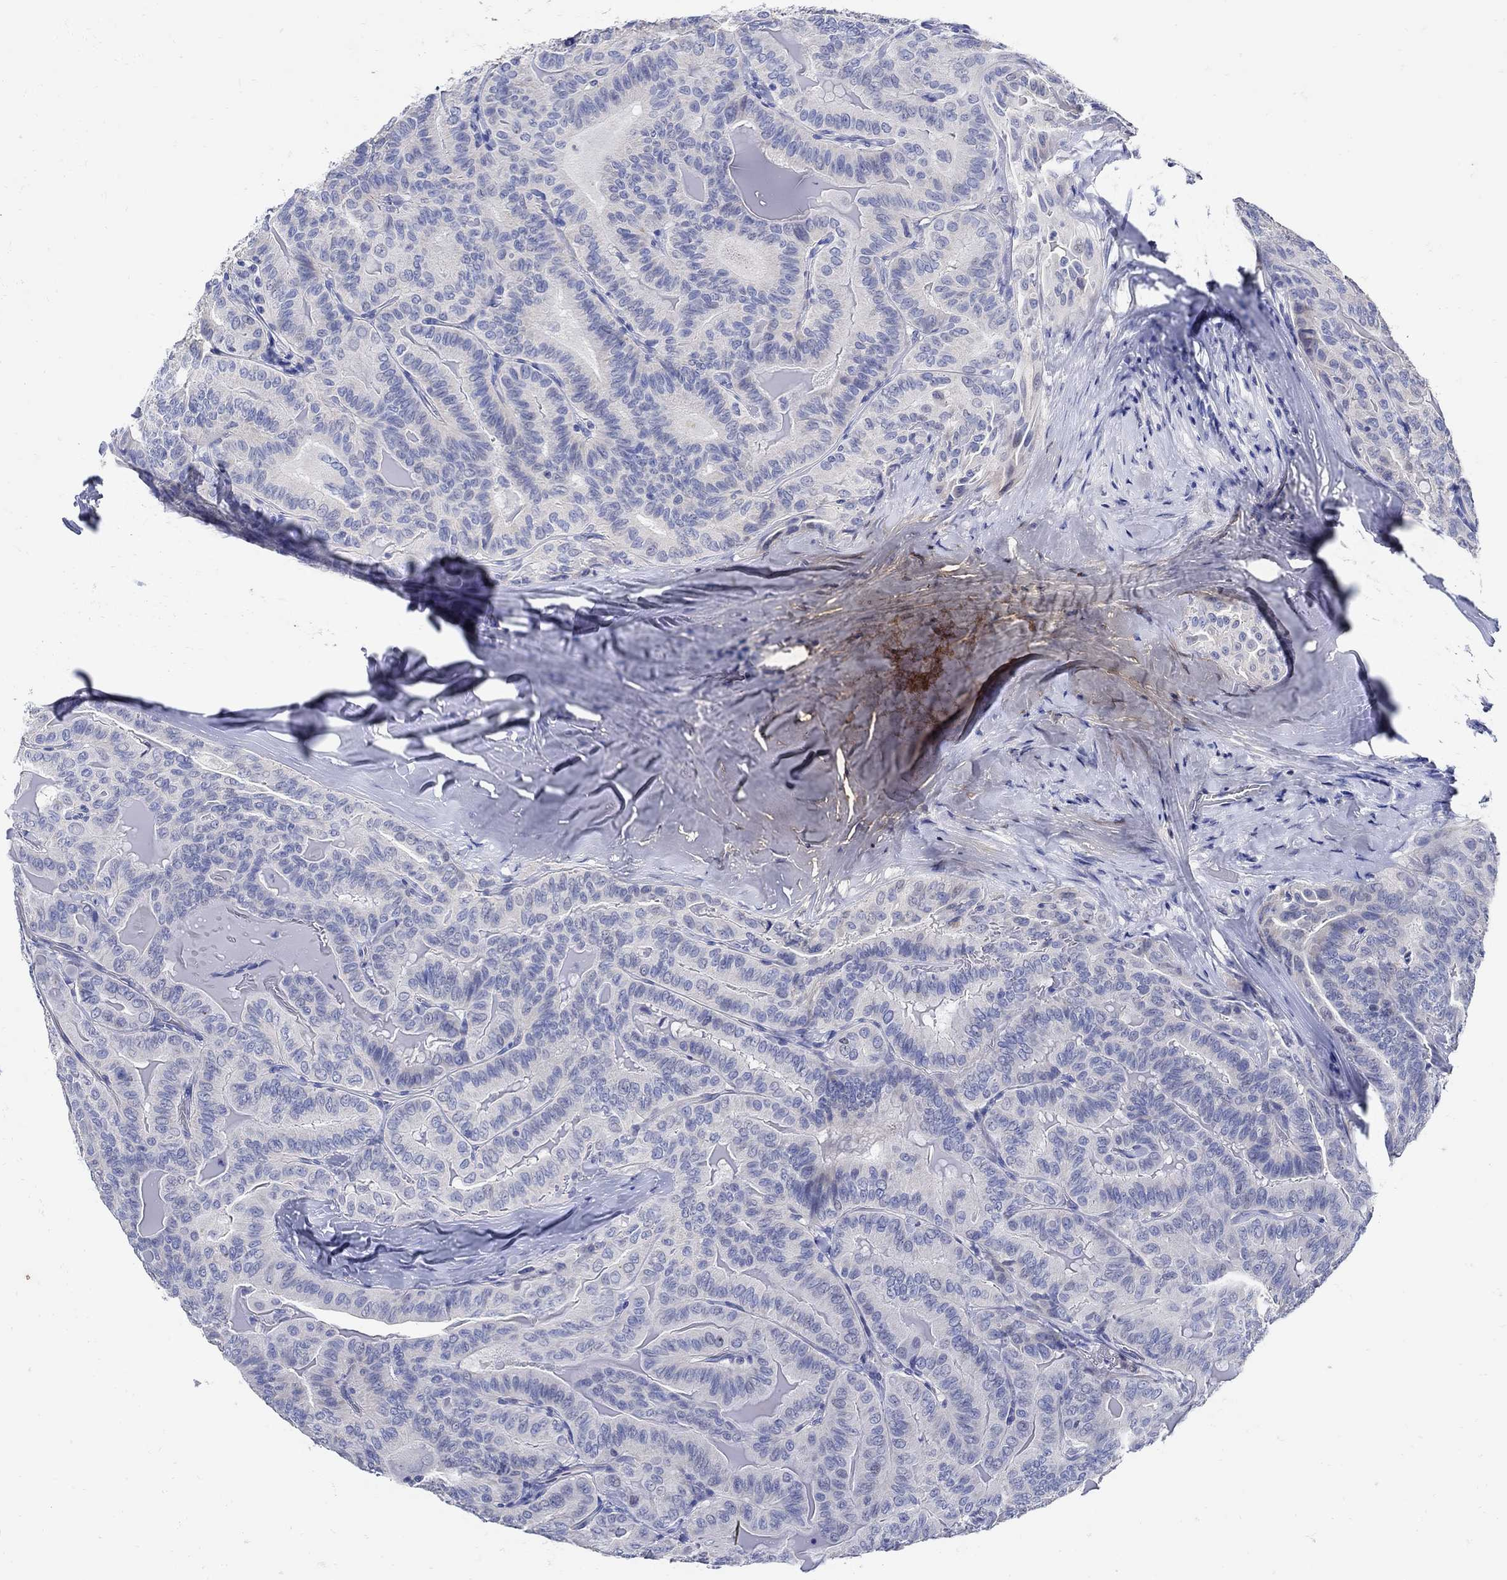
{"staining": {"intensity": "negative", "quantity": "none", "location": "none"}, "tissue": "thyroid cancer", "cell_type": "Tumor cells", "image_type": "cancer", "snomed": [{"axis": "morphology", "description": "Papillary adenocarcinoma, NOS"}, {"axis": "topography", "description": "Thyroid gland"}], "caption": "A high-resolution micrograph shows IHC staining of thyroid papillary adenocarcinoma, which reveals no significant staining in tumor cells. (DAB immunohistochemistry (IHC) with hematoxylin counter stain).", "gene": "NOS1", "patient": {"sex": "female", "age": 68}}